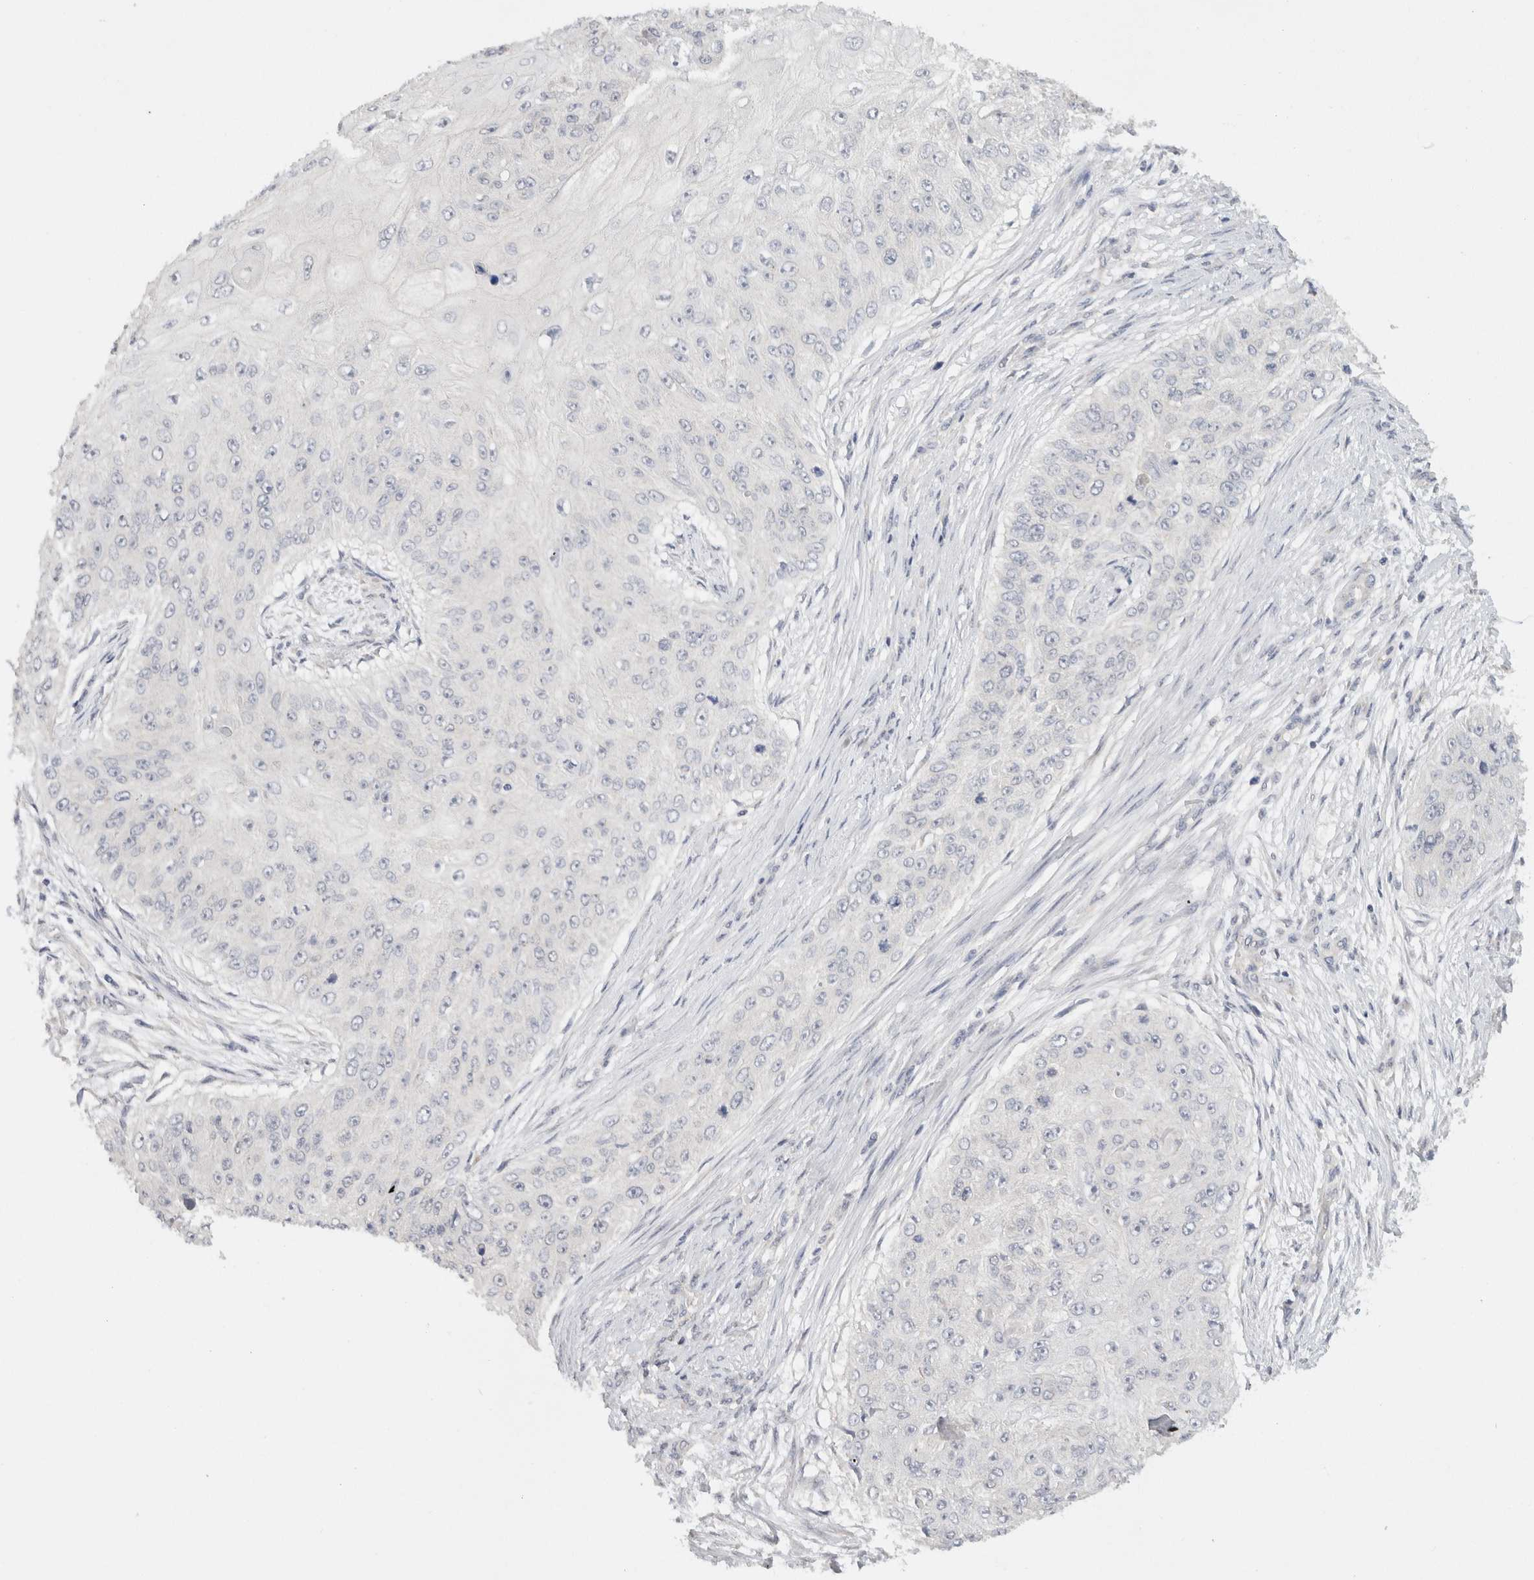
{"staining": {"intensity": "negative", "quantity": "none", "location": "none"}, "tissue": "skin cancer", "cell_type": "Tumor cells", "image_type": "cancer", "snomed": [{"axis": "morphology", "description": "Squamous cell carcinoma, NOS"}, {"axis": "topography", "description": "Skin"}], "caption": "Immunohistochemistry (IHC) of skin cancer shows no expression in tumor cells. (DAB (3,3'-diaminobenzidine) immunohistochemistry (IHC), high magnification).", "gene": "CHRM4", "patient": {"sex": "female", "age": 80}}